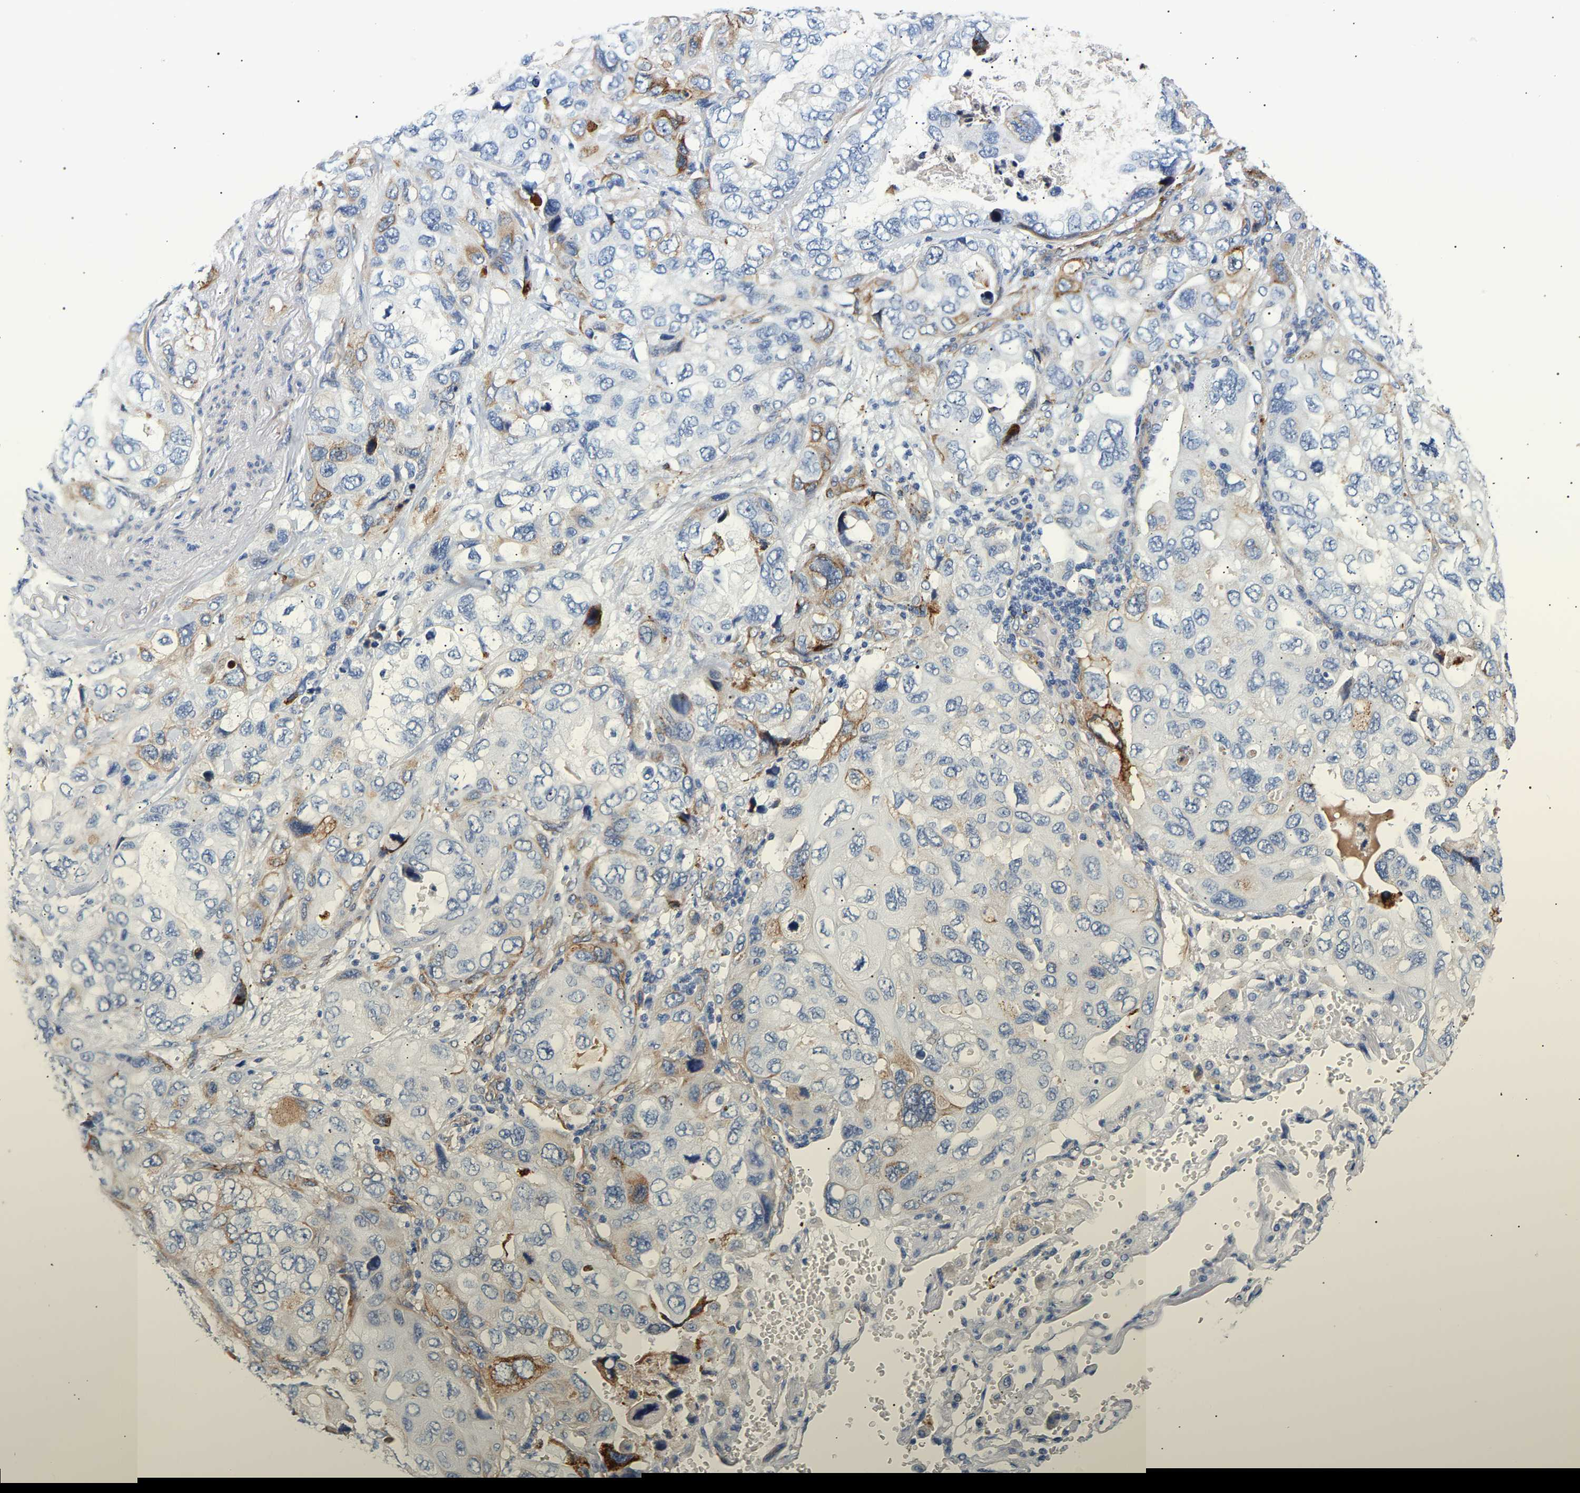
{"staining": {"intensity": "moderate", "quantity": "<25%", "location": "cytoplasmic/membranous"}, "tissue": "lung cancer", "cell_type": "Tumor cells", "image_type": "cancer", "snomed": [{"axis": "morphology", "description": "Squamous cell carcinoma, NOS"}, {"axis": "topography", "description": "Lung"}], "caption": "DAB (3,3'-diaminobenzidine) immunohistochemical staining of human lung squamous cell carcinoma reveals moderate cytoplasmic/membranous protein expression in about <25% of tumor cells. (Stains: DAB (3,3'-diaminobenzidine) in brown, nuclei in blue, Microscopy: brightfield microscopy at high magnification).", "gene": "IGFBP7", "patient": {"sex": "female", "age": 73}}